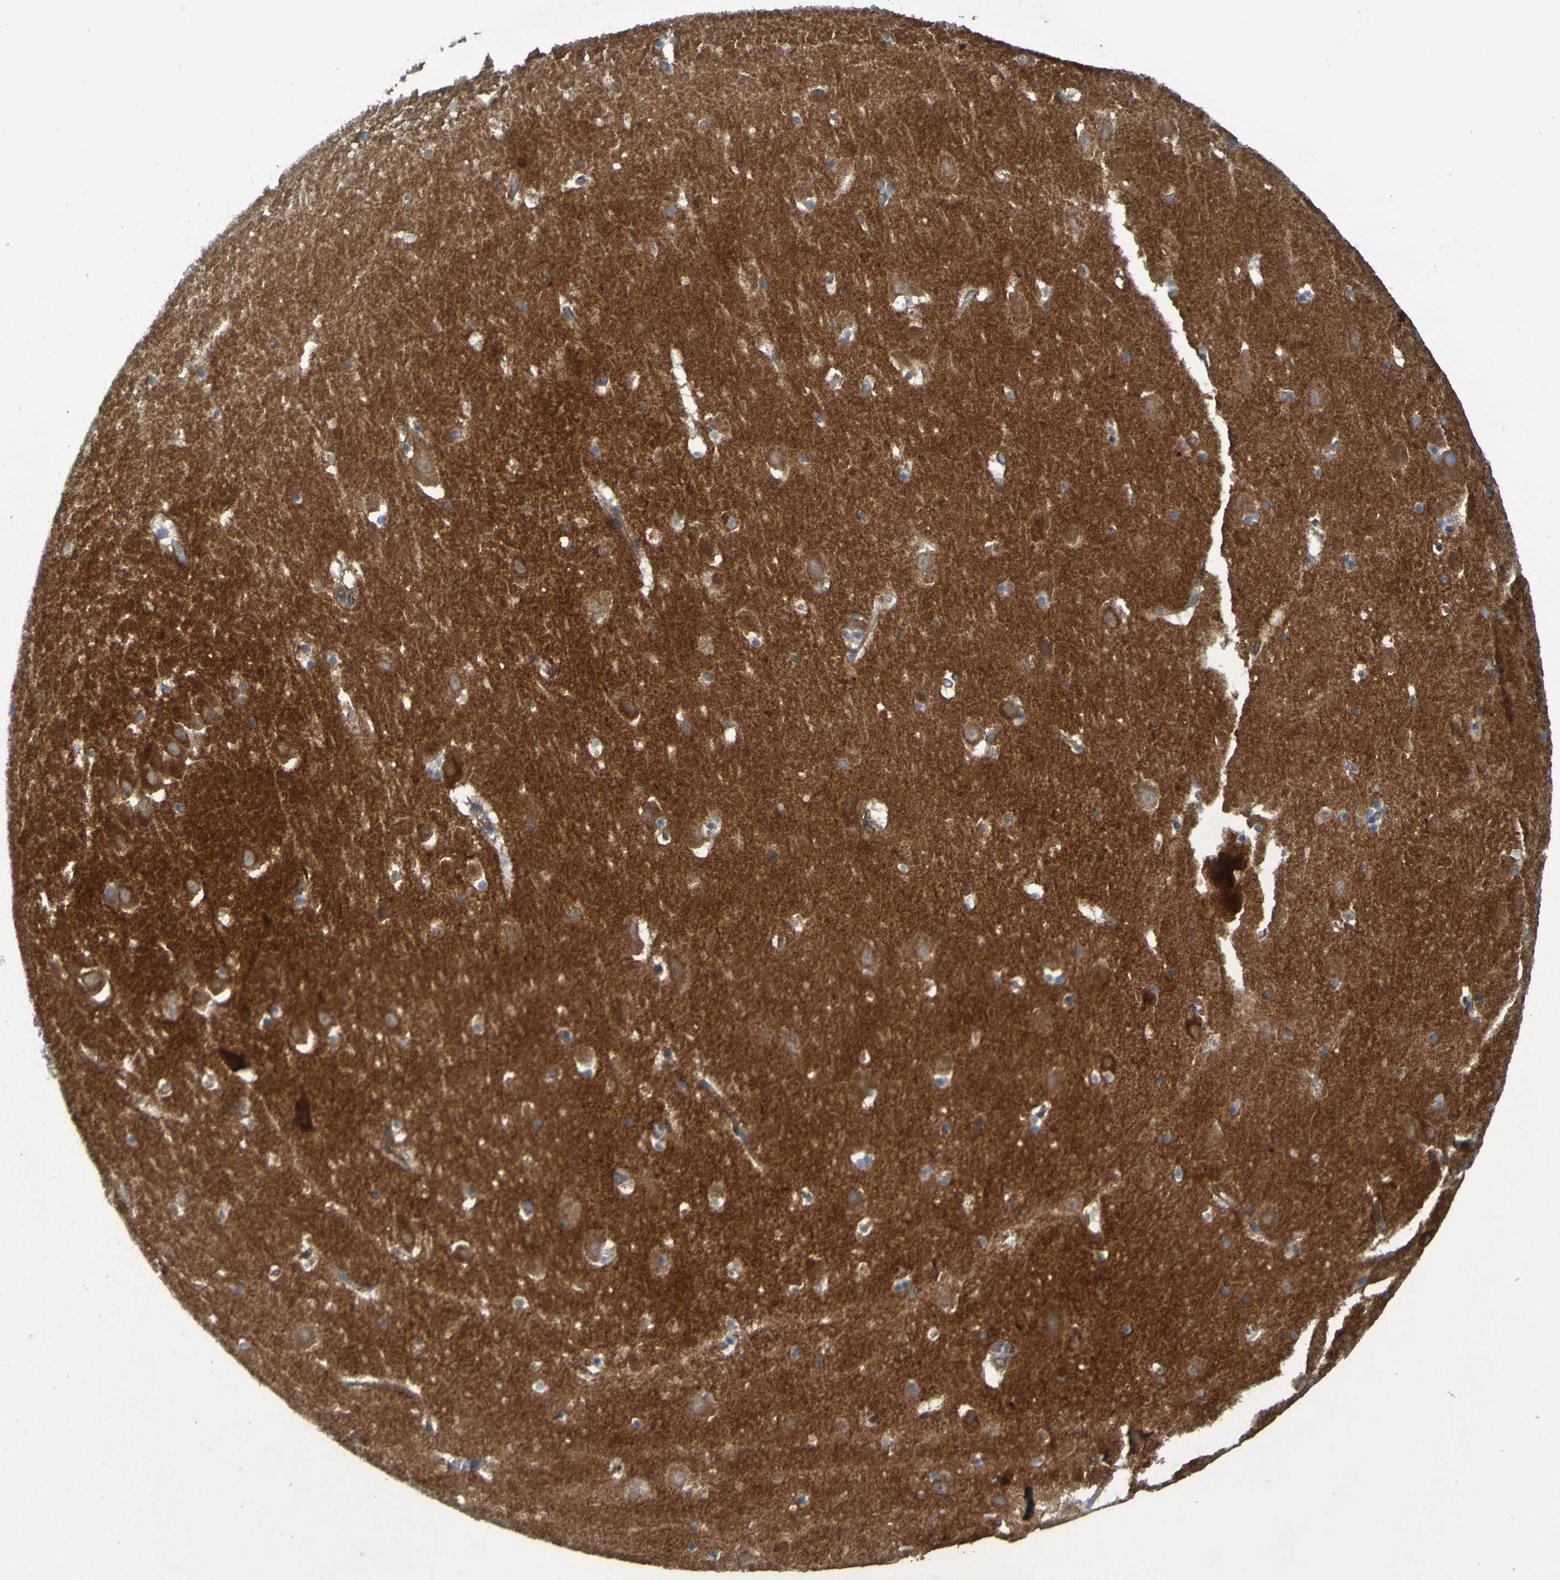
{"staining": {"intensity": "weak", "quantity": "<25%", "location": "cytoplasmic/membranous"}, "tissue": "hippocampus", "cell_type": "Glial cells", "image_type": "normal", "snomed": [{"axis": "morphology", "description": "Normal tissue, NOS"}, {"axis": "topography", "description": "Hippocampus"}], "caption": "A photomicrograph of hippocampus stained for a protein shows no brown staining in glial cells.", "gene": "ARHGEF16", "patient": {"sex": "male", "age": 45}}